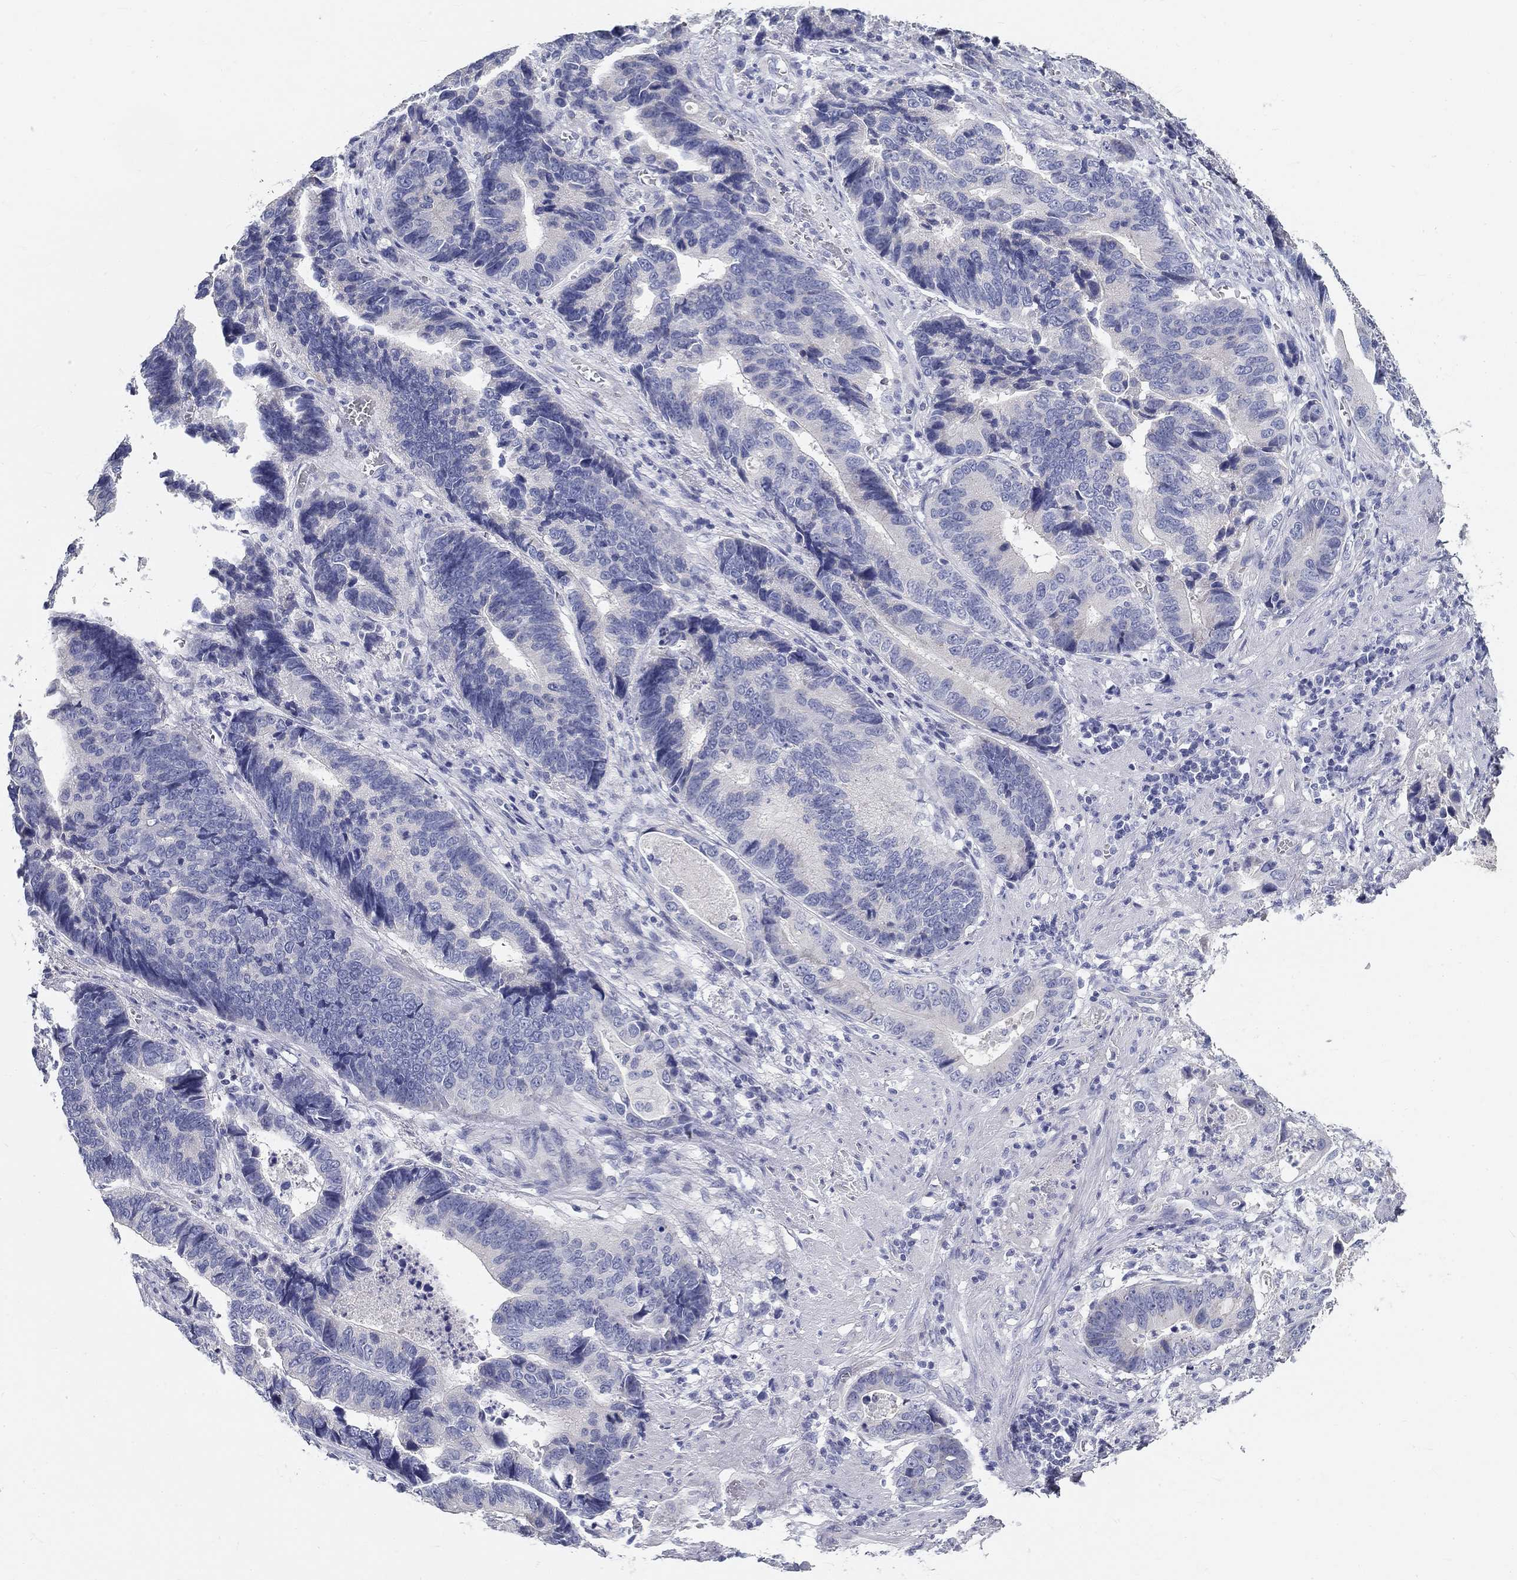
{"staining": {"intensity": "negative", "quantity": "none", "location": "none"}, "tissue": "stomach cancer", "cell_type": "Tumor cells", "image_type": "cancer", "snomed": [{"axis": "morphology", "description": "Adenocarcinoma, NOS"}, {"axis": "topography", "description": "Stomach"}], "caption": "Tumor cells are negative for protein expression in human stomach cancer (adenocarcinoma). (Stains: DAB (3,3'-diaminobenzidine) IHC with hematoxylin counter stain, Microscopy: brightfield microscopy at high magnification).", "gene": "GALNTL5", "patient": {"sex": "male", "age": 84}}